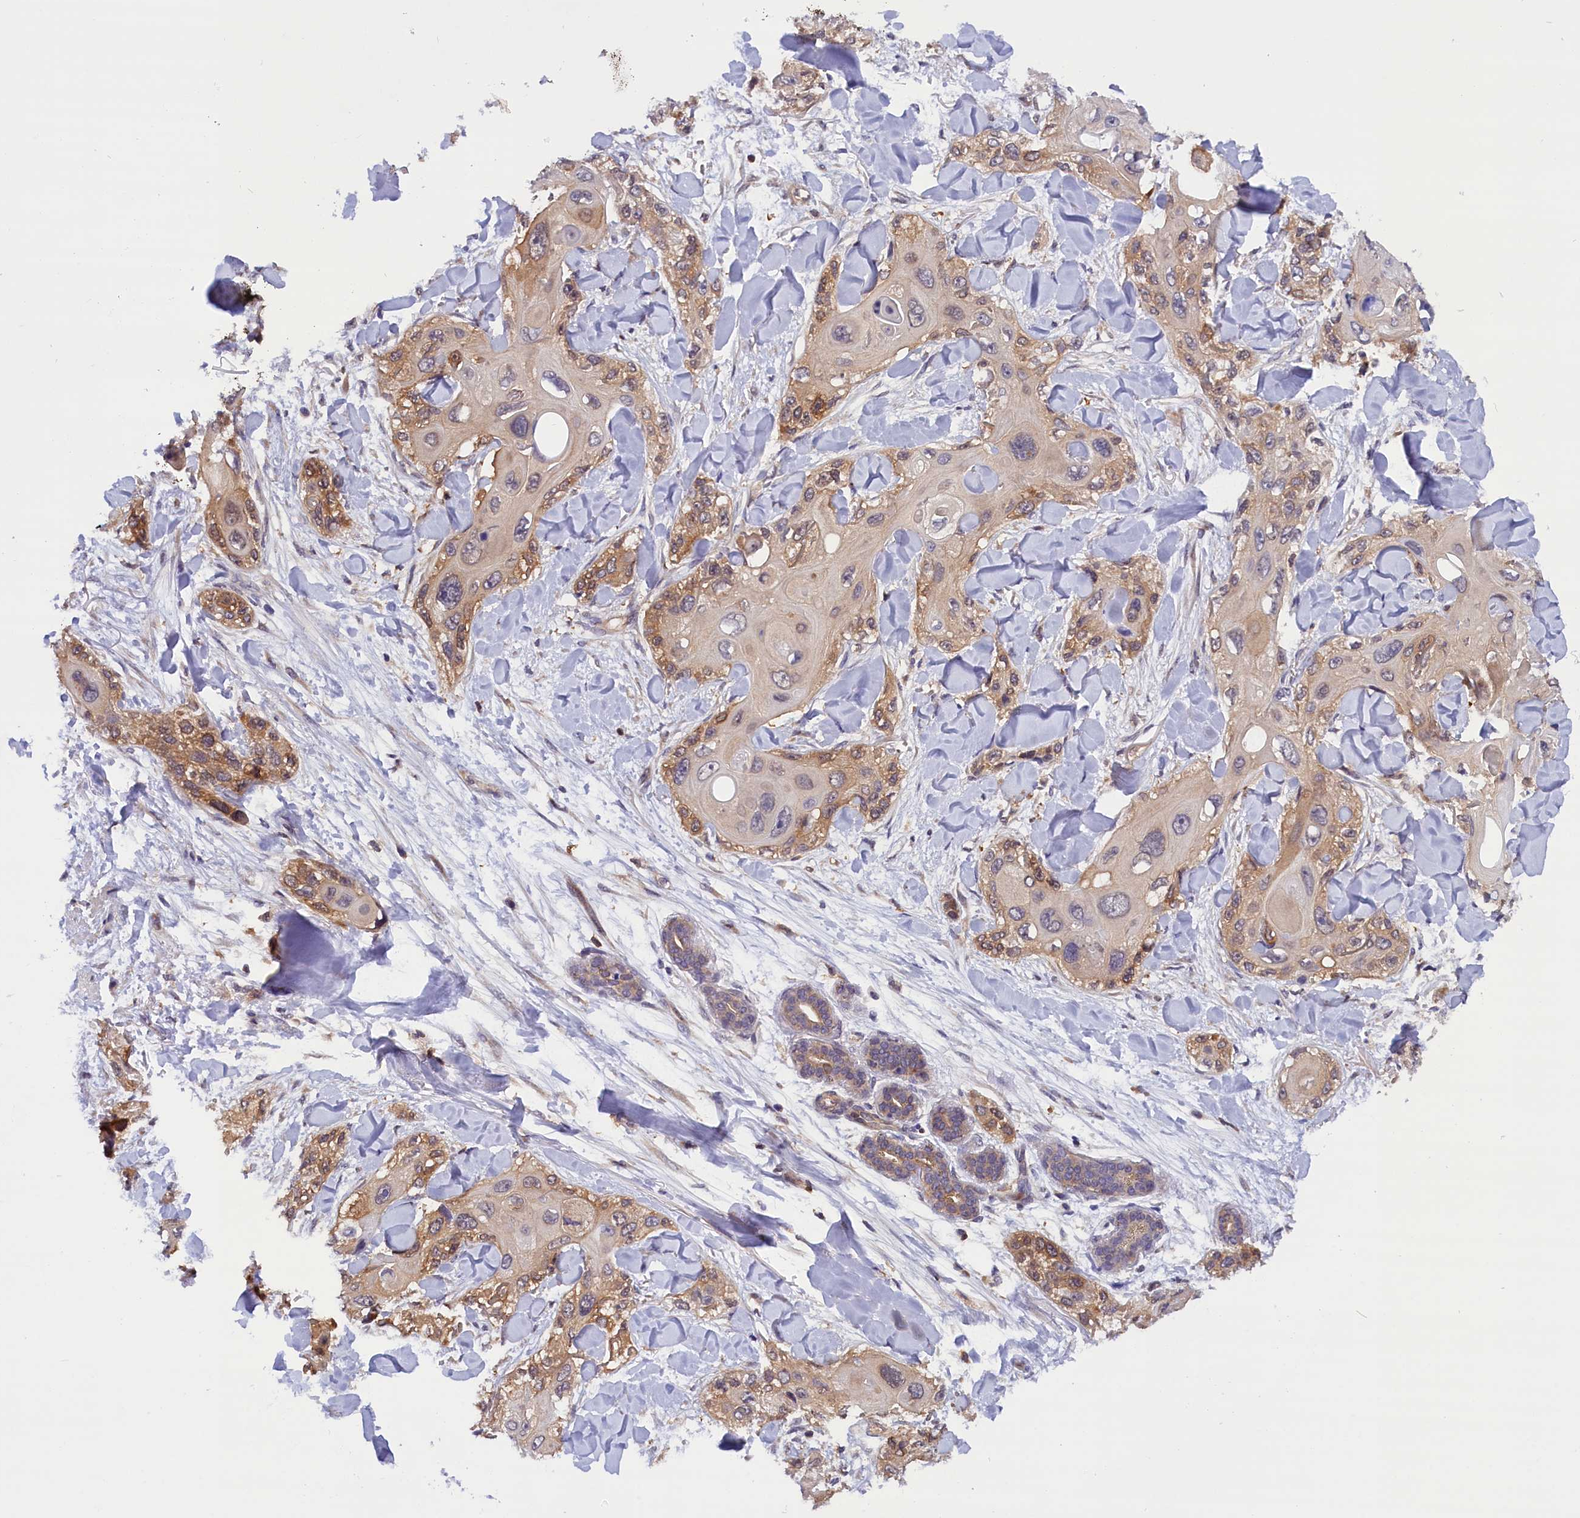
{"staining": {"intensity": "moderate", "quantity": "25%-75%", "location": "cytoplasmic/membranous"}, "tissue": "skin cancer", "cell_type": "Tumor cells", "image_type": "cancer", "snomed": [{"axis": "morphology", "description": "Normal tissue, NOS"}, {"axis": "morphology", "description": "Squamous cell carcinoma, NOS"}, {"axis": "topography", "description": "Skin"}], "caption": "Protein staining of skin cancer tissue shows moderate cytoplasmic/membranous expression in about 25%-75% of tumor cells.", "gene": "TBCB", "patient": {"sex": "male", "age": 72}}